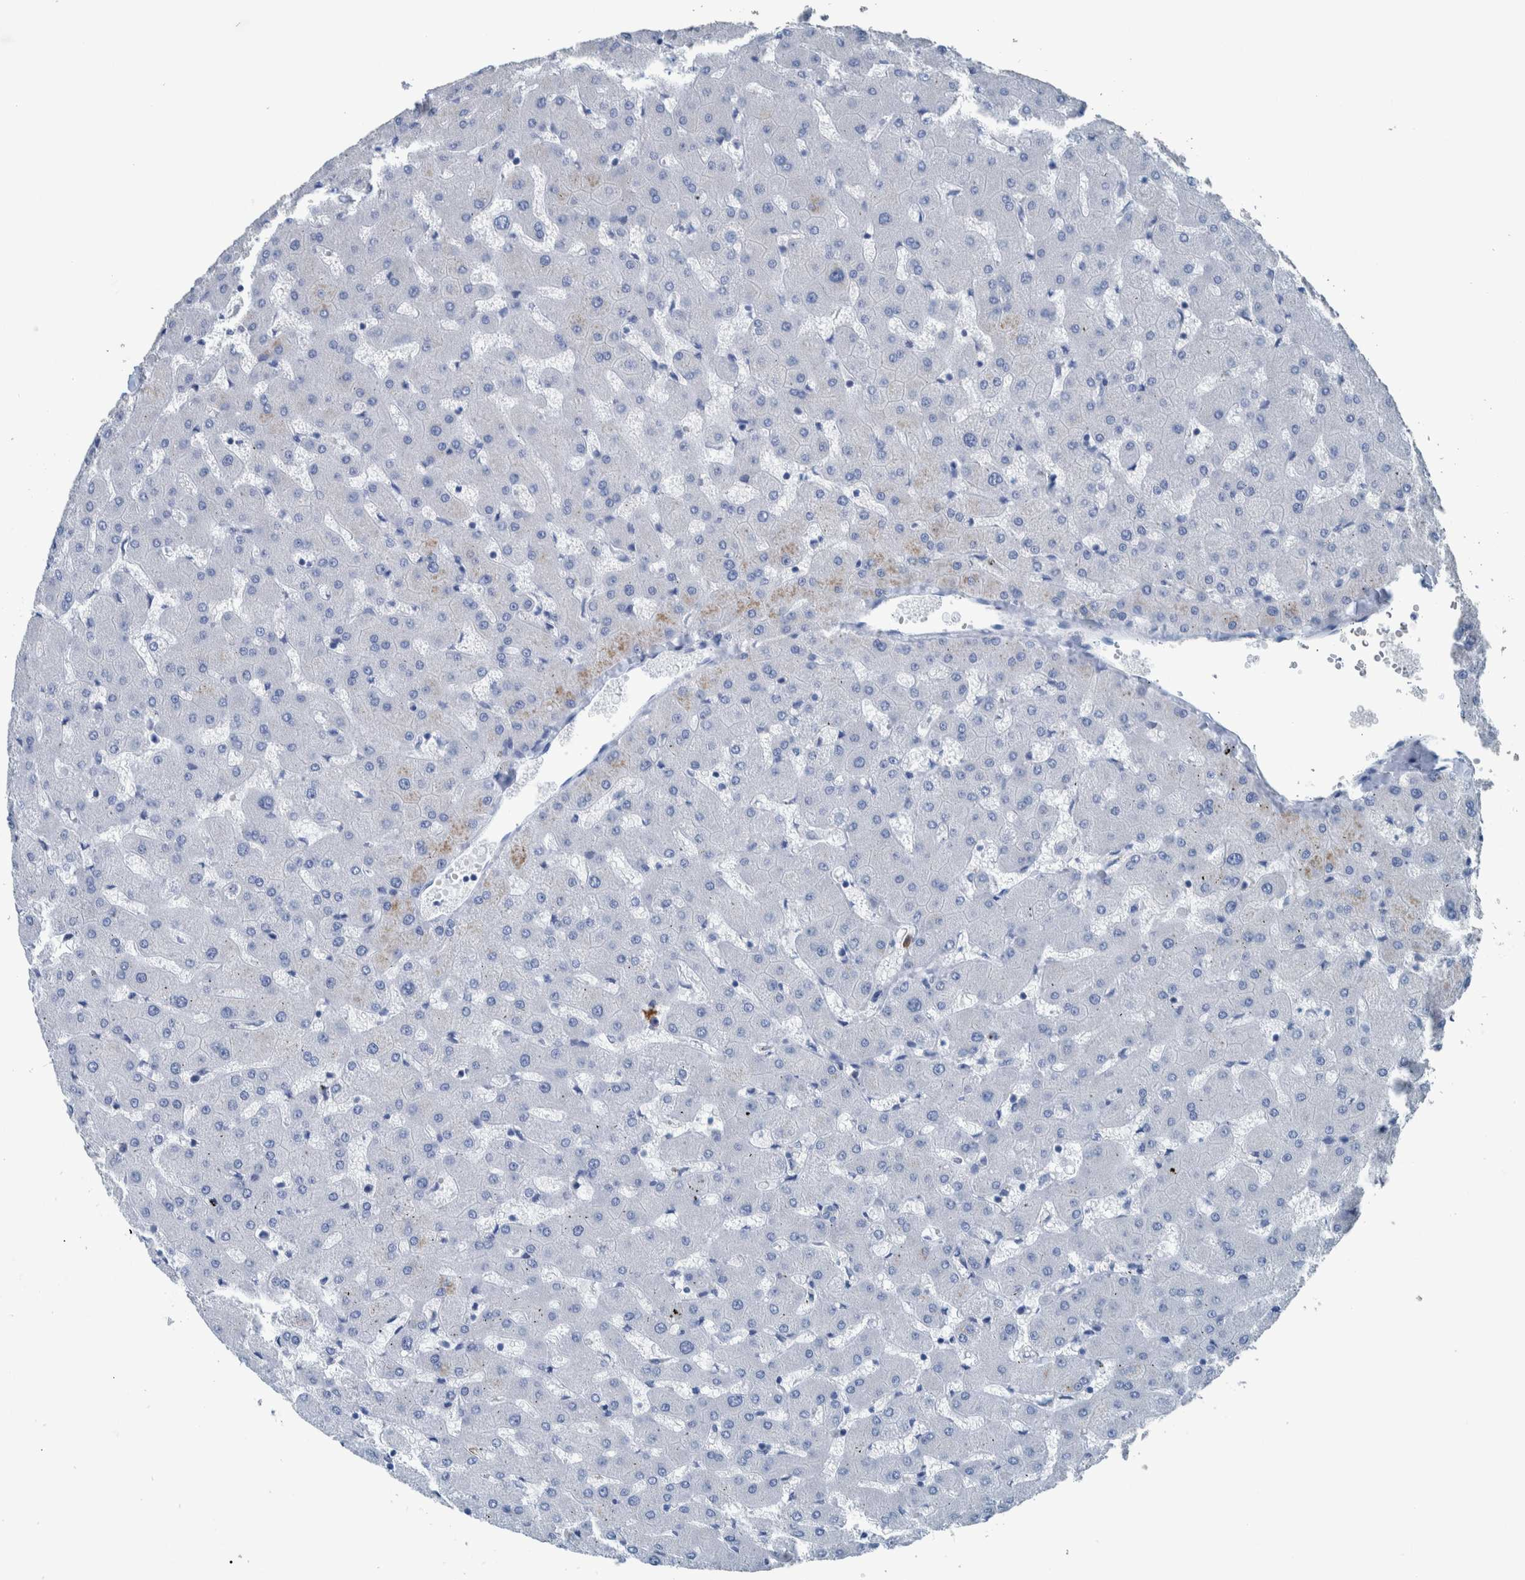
{"staining": {"intensity": "negative", "quantity": "none", "location": "none"}, "tissue": "liver", "cell_type": "Cholangiocytes", "image_type": "normal", "snomed": [{"axis": "morphology", "description": "Normal tissue, NOS"}, {"axis": "topography", "description": "Liver"}], "caption": "Immunohistochemistry (IHC) image of benign liver: liver stained with DAB (3,3'-diaminobenzidine) reveals no significant protein staining in cholangiocytes.", "gene": "IDO1", "patient": {"sex": "female", "age": 63}}